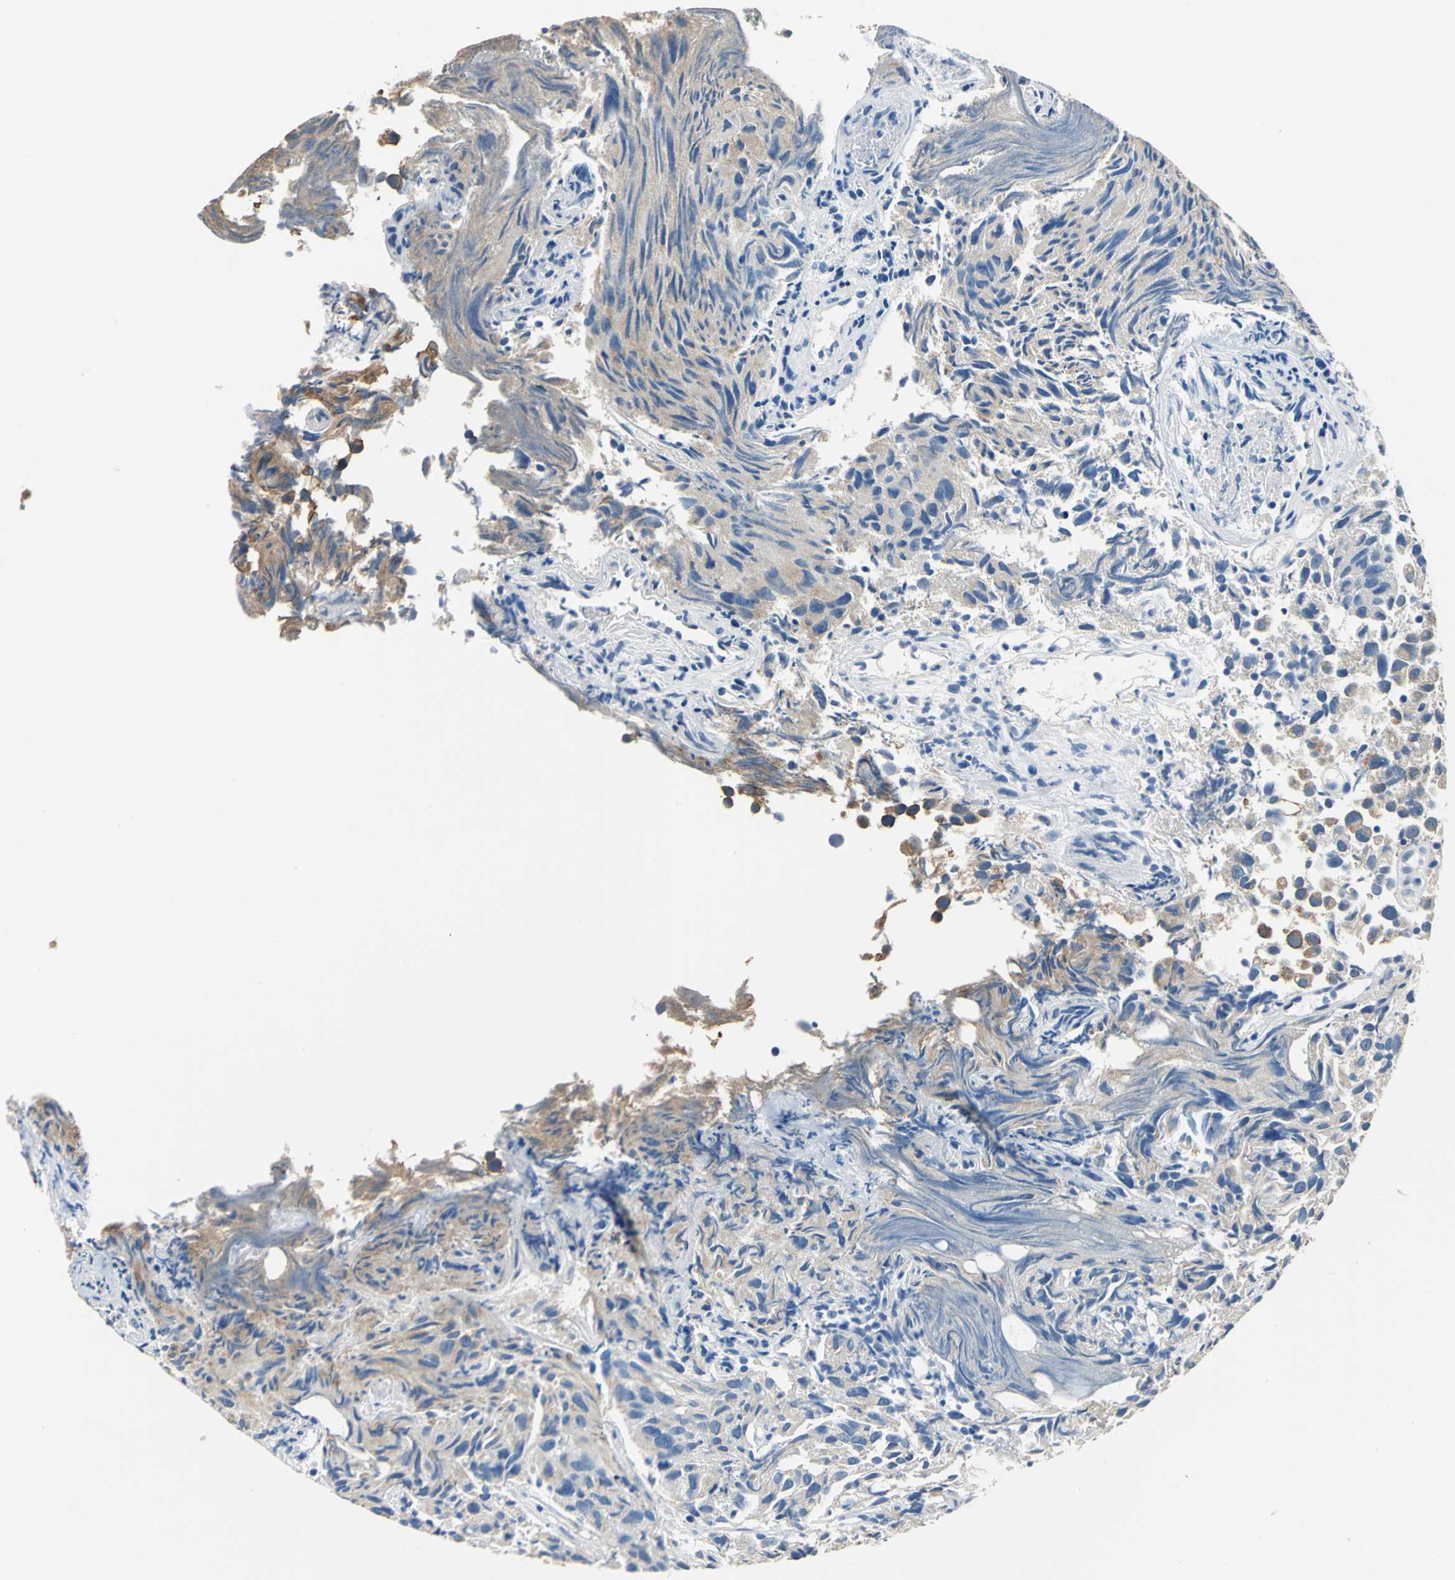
{"staining": {"intensity": "weak", "quantity": ">75%", "location": "cytoplasmic/membranous"}, "tissue": "urothelial cancer", "cell_type": "Tumor cells", "image_type": "cancer", "snomed": [{"axis": "morphology", "description": "Urothelial carcinoma, High grade"}, {"axis": "topography", "description": "Urinary bladder"}], "caption": "IHC histopathology image of neoplastic tissue: human high-grade urothelial carcinoma stained using immunohistochemistry (IHC) shows low levels of weak protein expression localized specifically in the cytoplasmic/membranous of tumor cells, appearing as a cytoplasmic/membranous brown color.", "gene": "RASD2", "patient": {"sex": "female", "age": 75}}